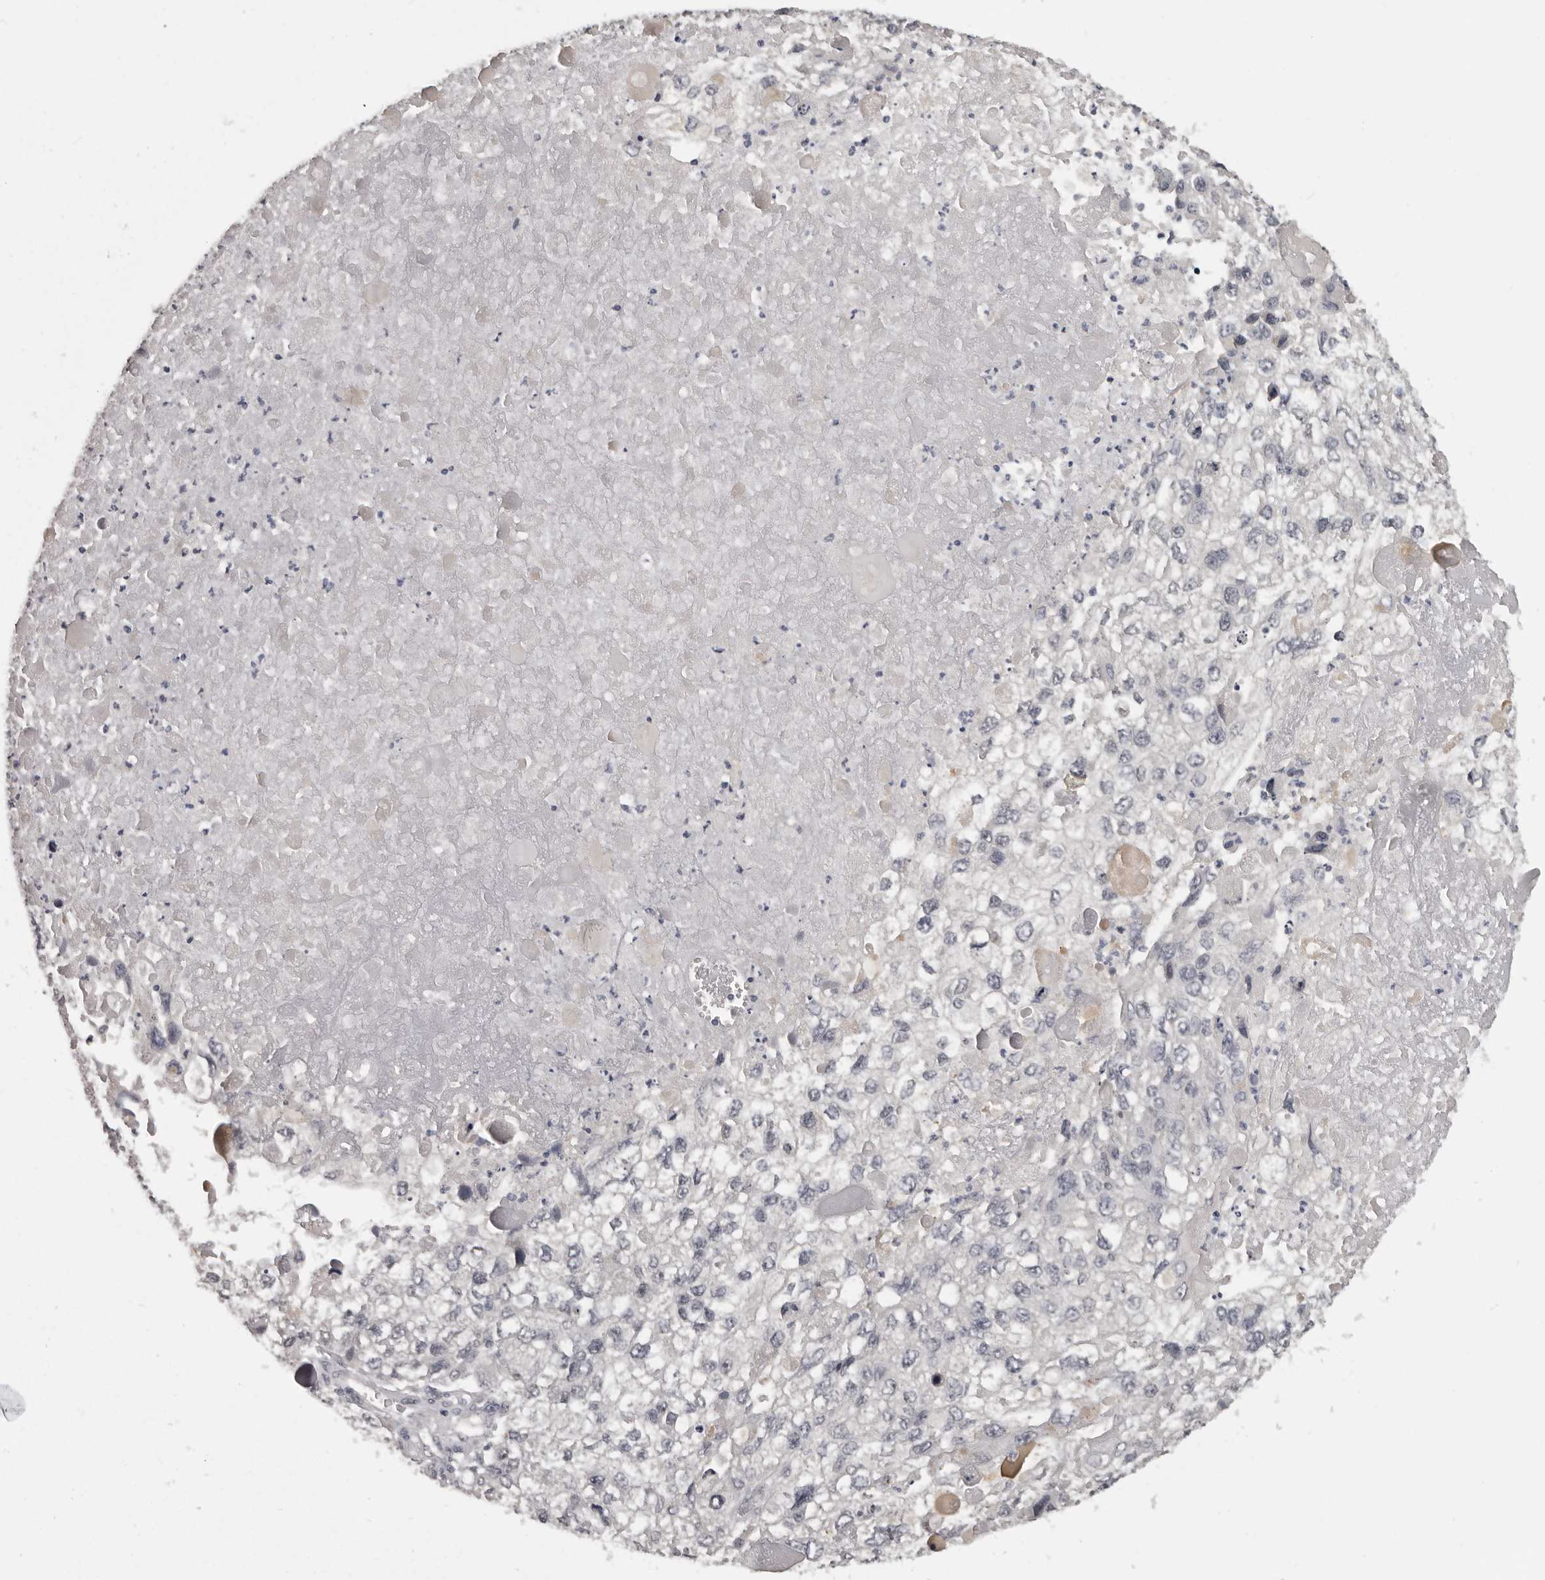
{"staining": {"intensity": "negative", "quantity": "none", "location": "none"}, "tissue": "endometrial cancer", "cell_type": "Tumor cells", "image_type": "cancer", "snomed": [{"axis": "morphology", "description": "Adenocarcinoma, NOS"}, {"axis": "topography", "description": "Endometrium"}], "caption": "An image of human endometrial cancer is negative for staining in tumor cells.", "gene": "MRTO4", "patient": {"sex": "female", "age": 49}}